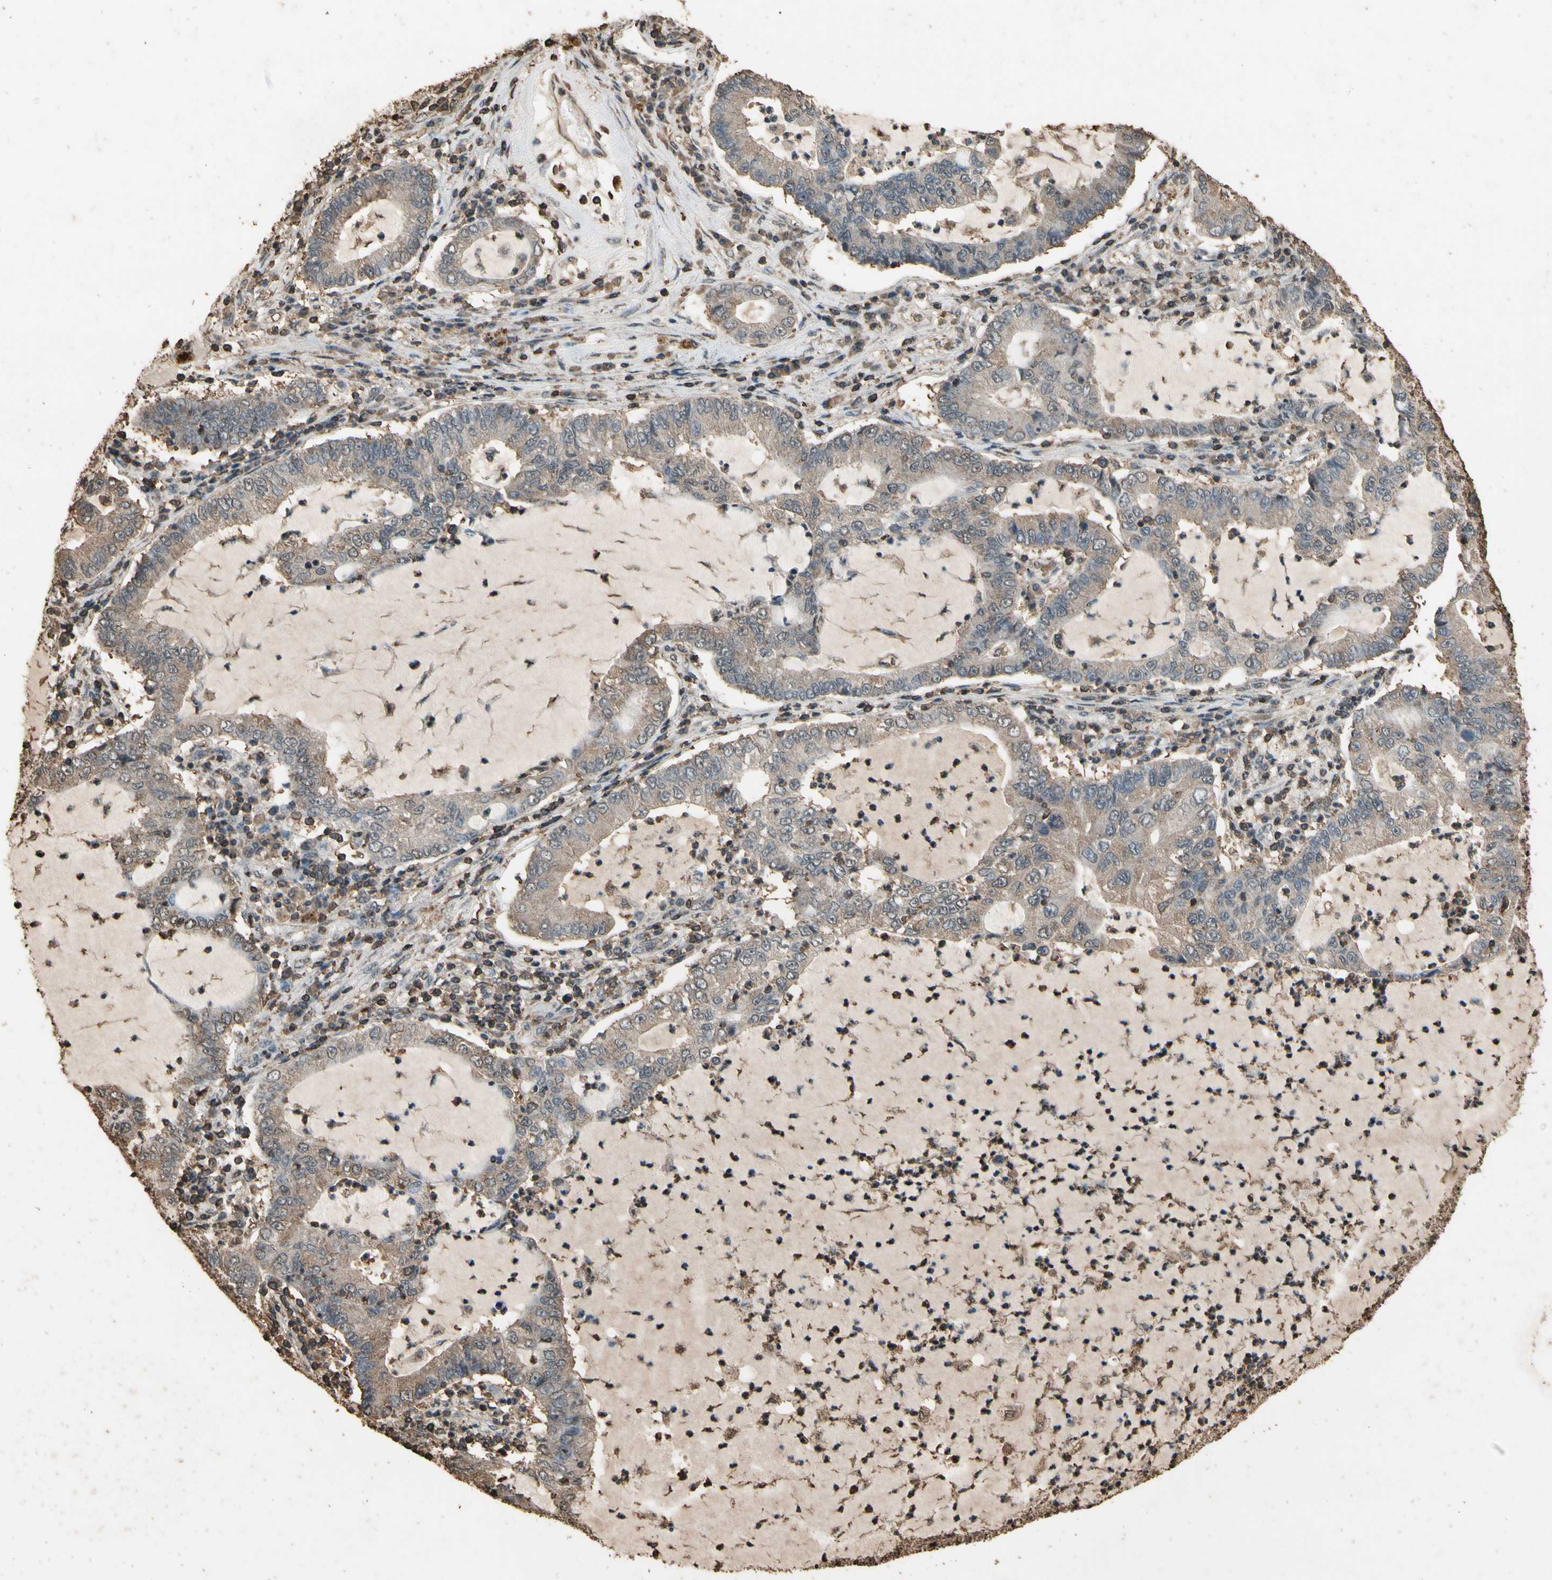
{"staining": {"intensity": "weak", "quantity": ">75%", "location": "cytoplasmic/membranous"}, "tissue": "lung cancer", "cell_type": "Tumor cells", "image_type": "cancer", "snomed": [{"axis": "morphology", "description": "Adenocarcinoma, NOS"}, {"axis": "topography", "description": "Lung"}], "caption": "Protein analysis of lung cancer tissue exhibits weak cytoplasmic/membranous staining in approximately >75% of tumor cells. (Brightfield microscopy of DAB IHC at high magnification).", "gene": "TNFSF13B", "patient": {"sex": "female", "age": 51}}